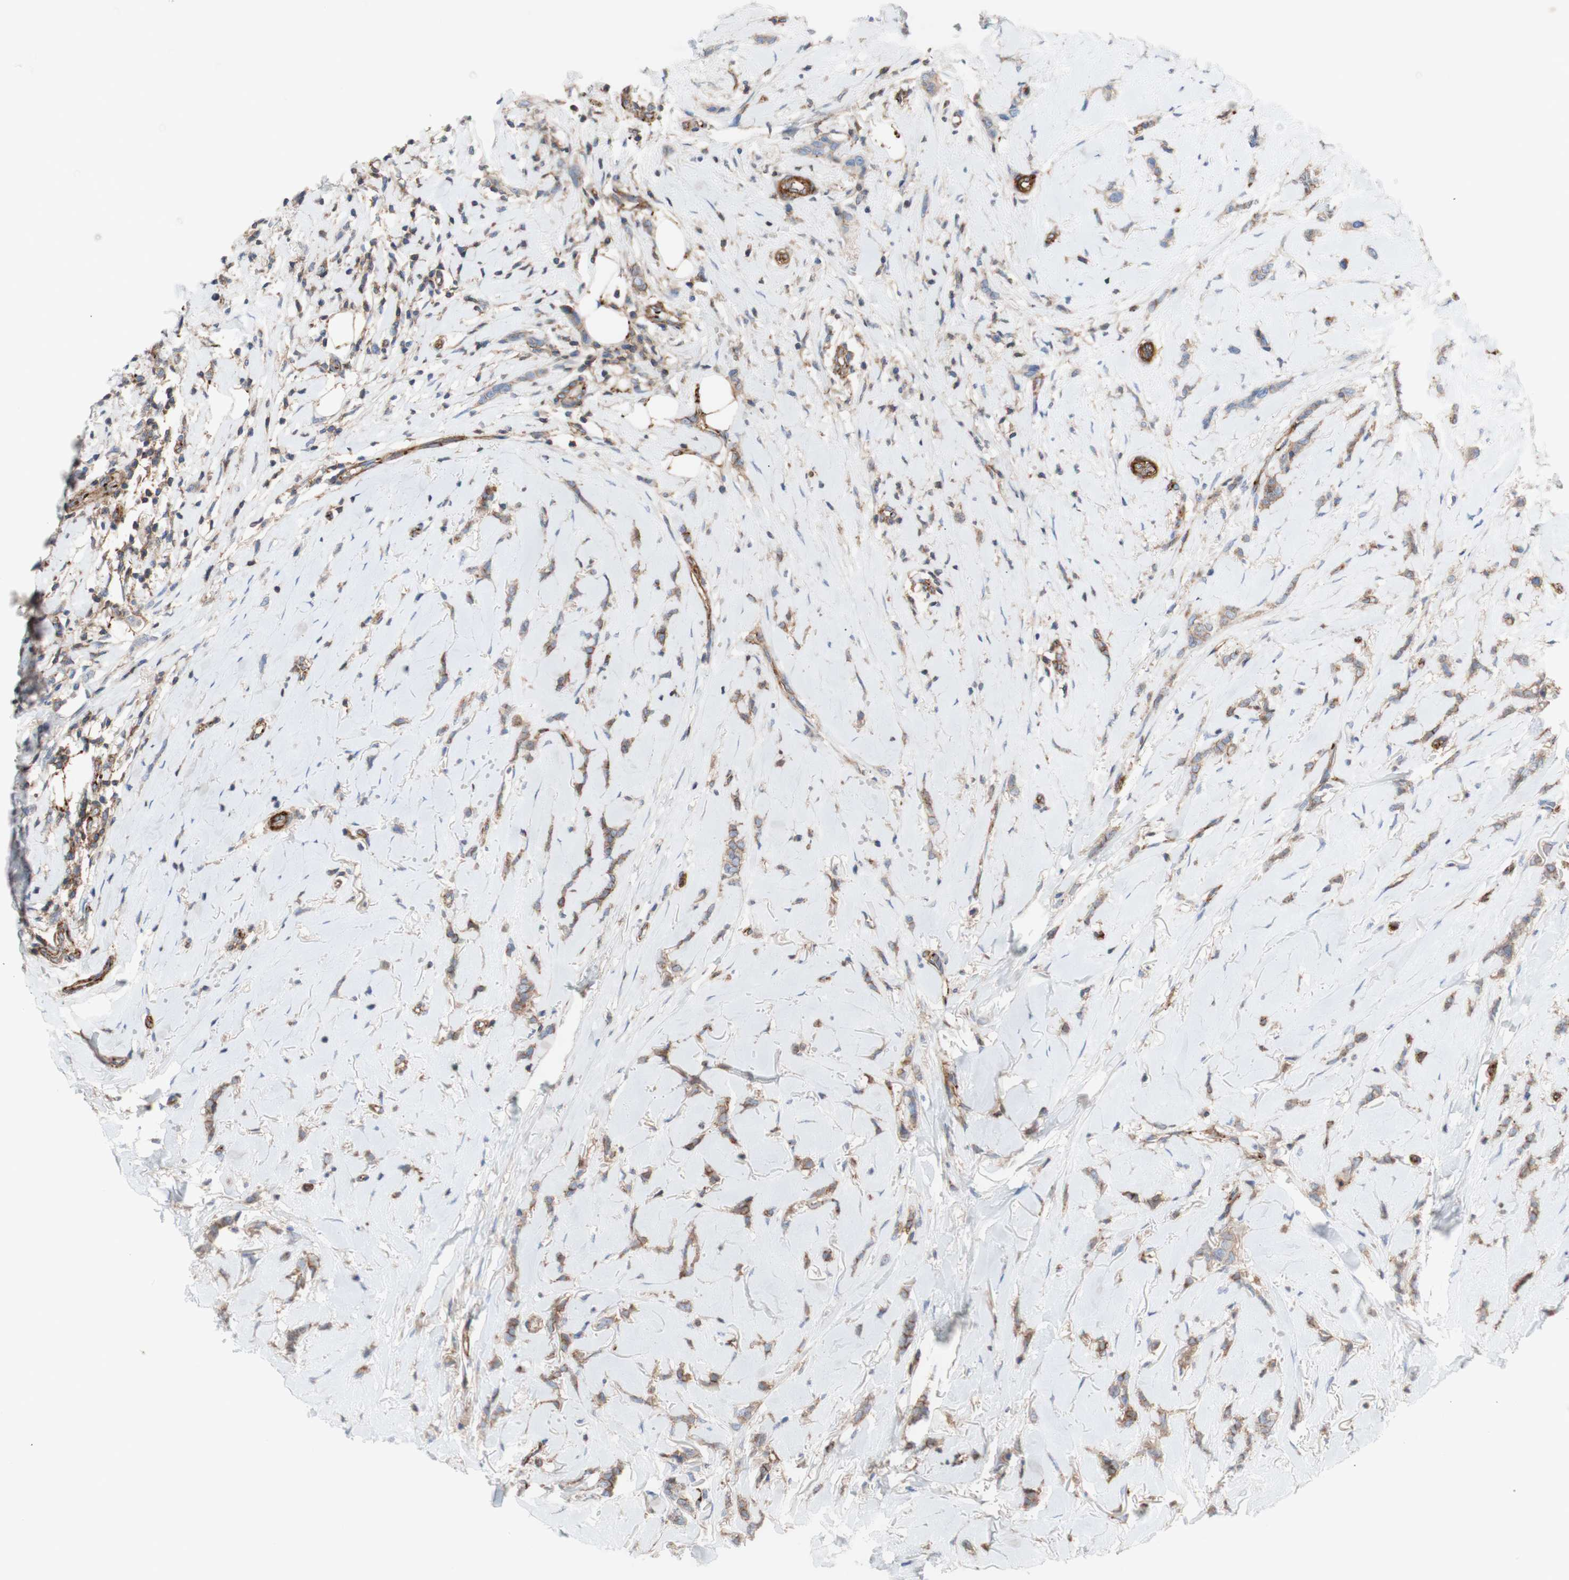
{"staining": {"intensity": "weak", "quantity": ">75%", "location": "cytoplasmic/membranous"}, "tissue": "breast cancer", "cell_type": "Tumor cells", "image_type": "cancer", "snomed": [{"axis": "morphology", "description": "Lobular carcinoma"}, {"axis": "topography", "description": "Skin"}, {"axis": "topography", "description": "Breast"}], "caption": "This histopathology image demonstrates breast cancer (lobular carcinoma) stained with IHC to label a protein in brown. The cytoplasmic/membranous of tumor cells show weak positivity for the protein. Nuclei are counter-stained blue.", "gene": "ATP2A3", "patient": {"sex": "female", "age": 46}}